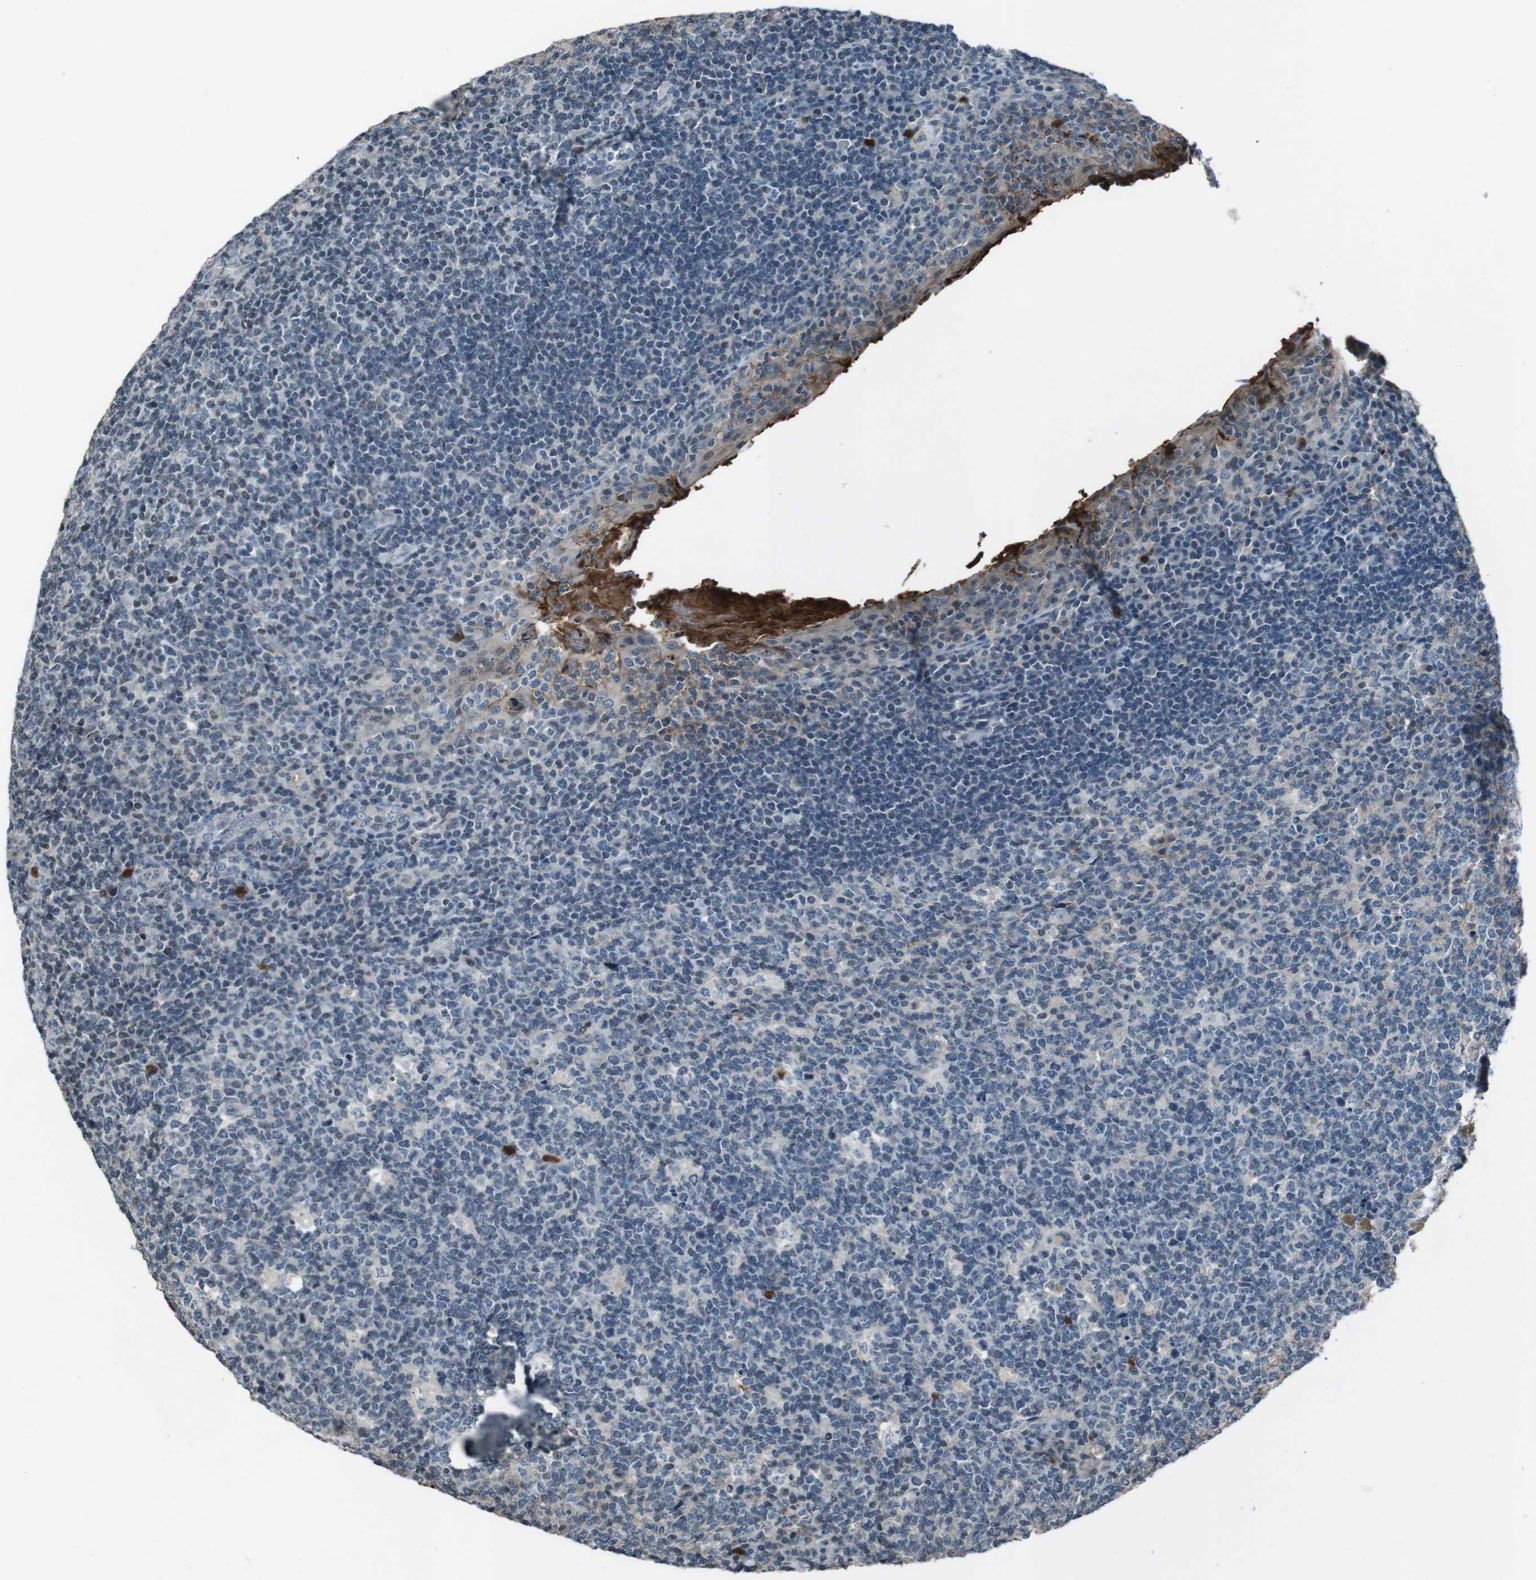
{"staining": {"intensity": "negative", "quantity": "none", "location": "none"}, "tissue": "tonsil", "cell_type": "Germinal center cells", "image_type": "normal", "snomed": [{"axis": "morphology", "description": "Normal tissue, NOS"}, {"axis": "topography", "description": "Tonsil"}], "caption": "There is no significant positivity in germinal center cells of tonsil. (DAB (3,3'-diaminobenzidine) immunohistochemistry (IHC), high magnification).", "gene": "UGT1A6", "patient": {"sex": "male", "age": 17}}